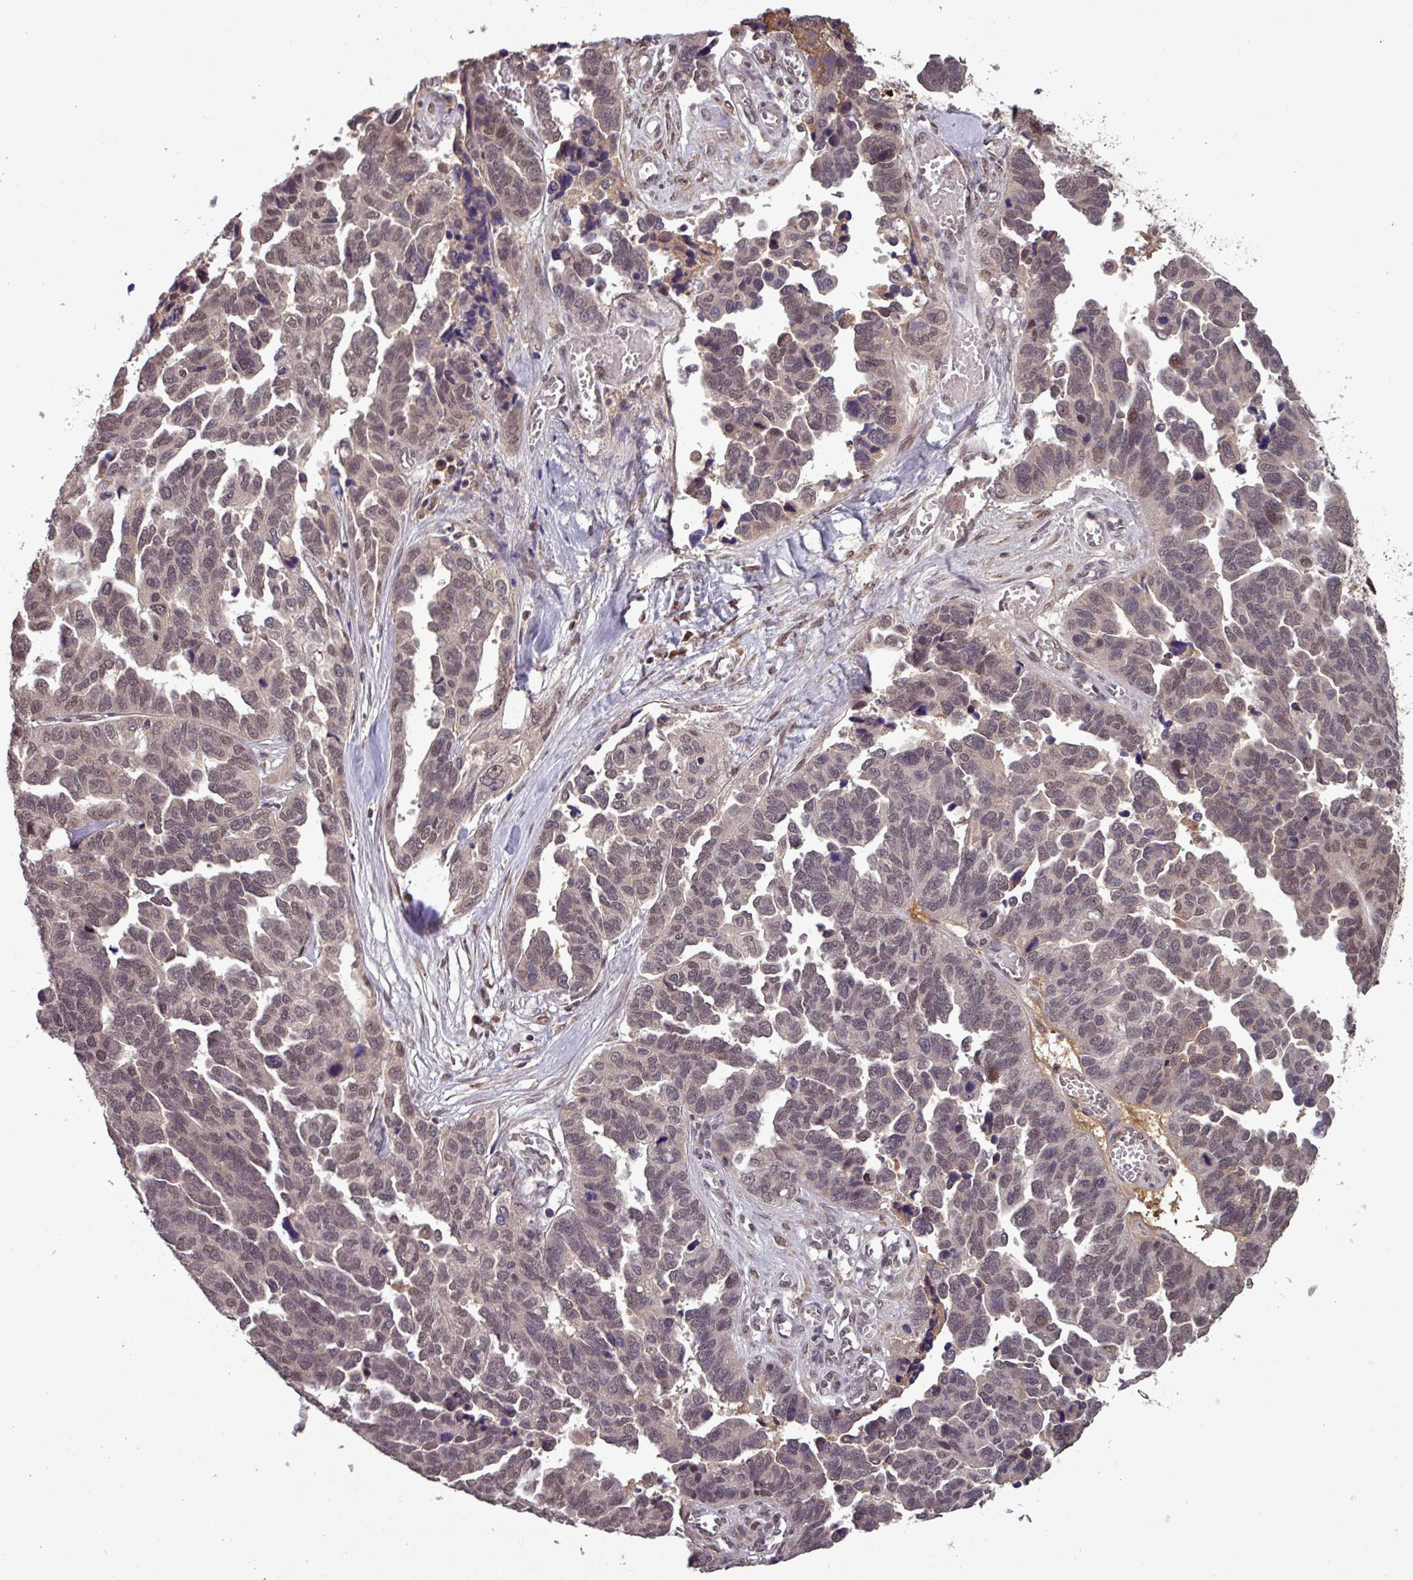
{"staining": {"intensity": "weak", "quantity": "25%-75%", "location": "nuclear"}, "tissue": "ovarian cancer", "cell_type": "Tumor cells", "image_type": "cancer", "snomed": [{"axis": "morphology", "description": "Cystadenocarcinoma, serous, NOS"}, {"axis": "topography", "description": "Ovary"}], "caption": "Human ovarian cancer stained for a protein (brown) displays weak nuclear positive staining in about 25%-75% of tumor cells.", "gene": "NOB1", "patient": {"sex": "female", "age": 64}}